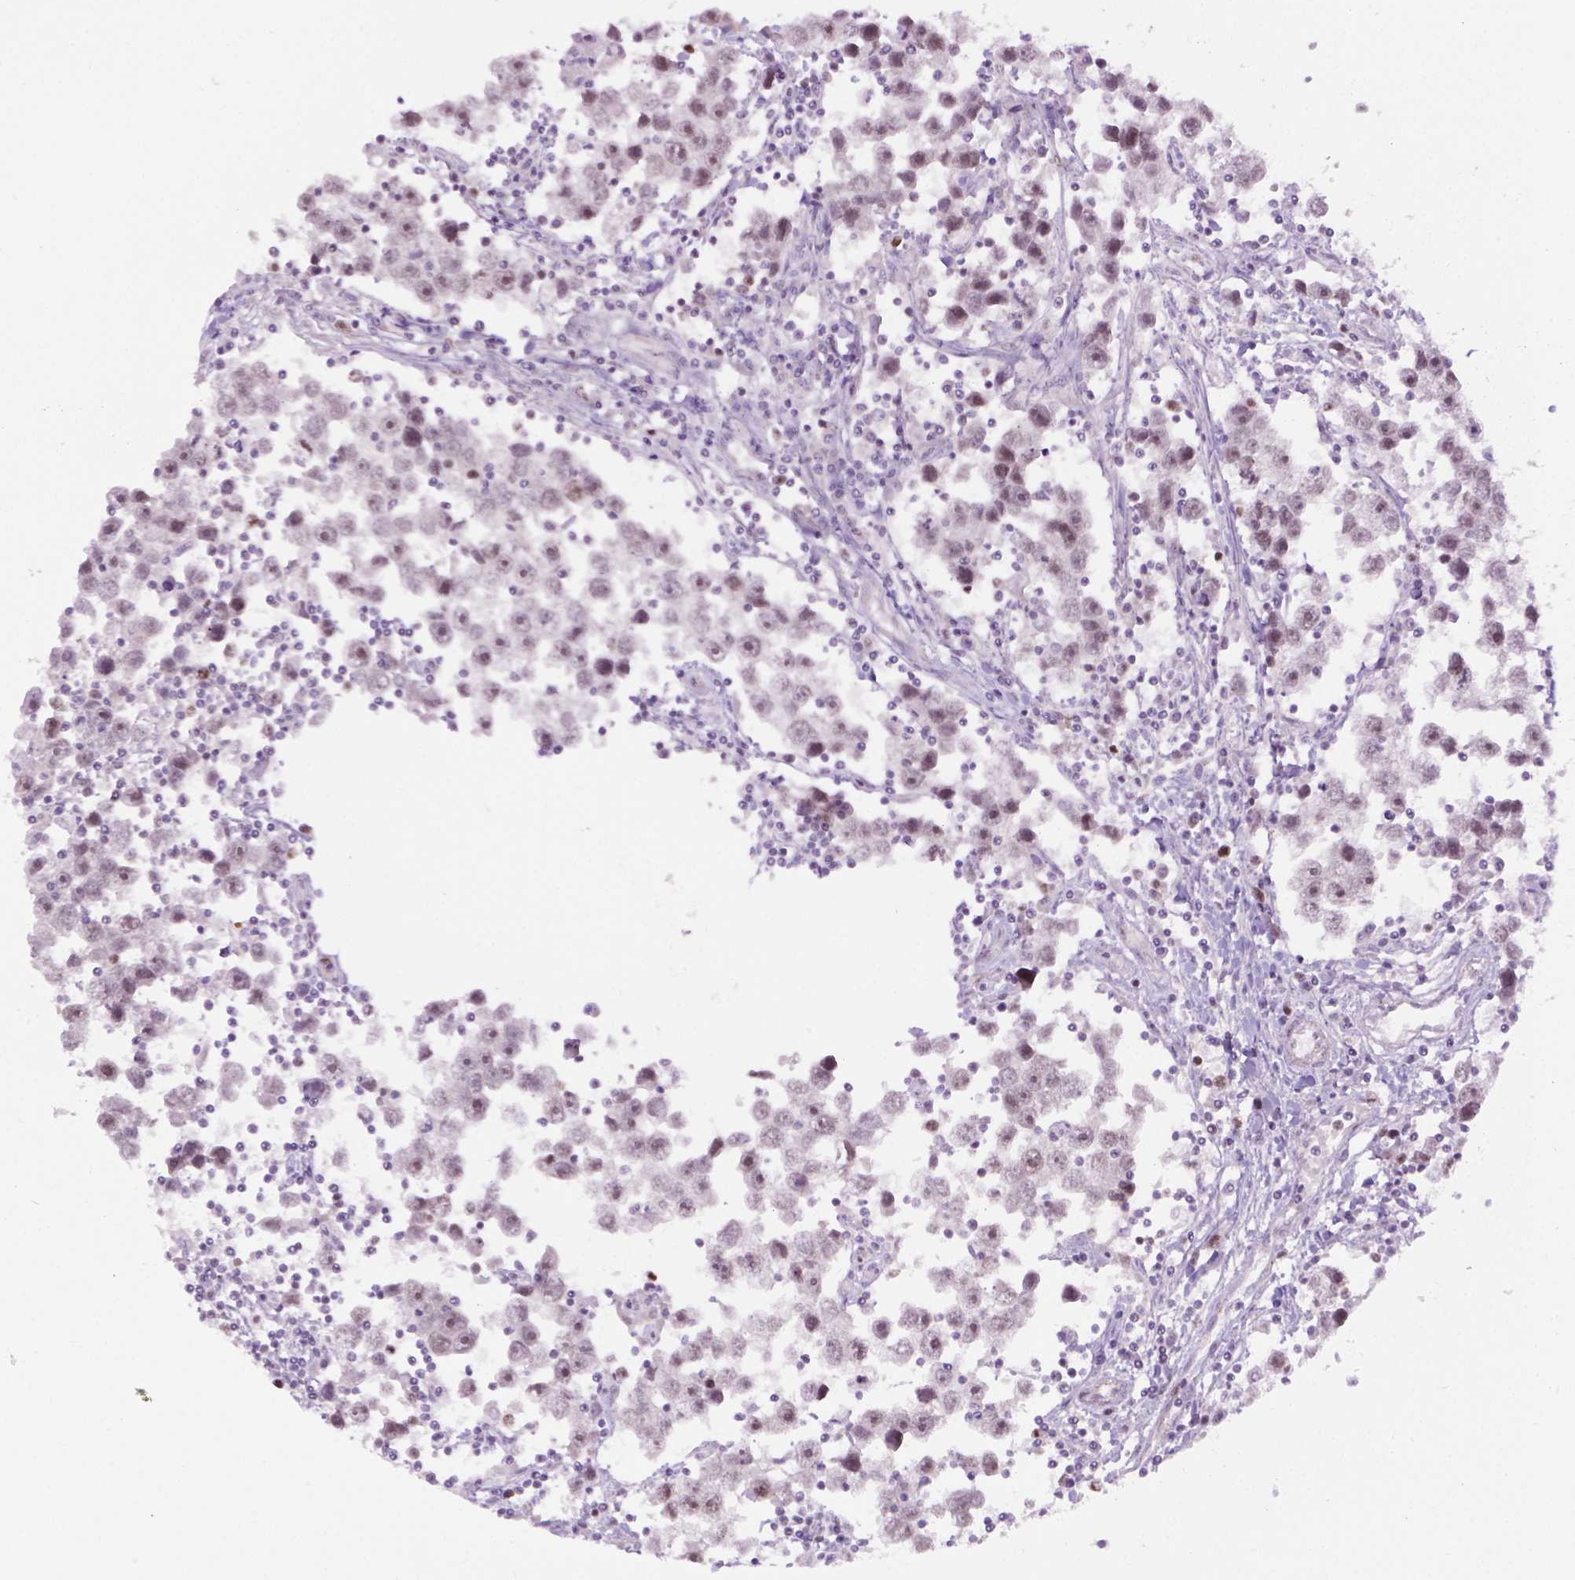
{"staining": {"intensity": "weak", "quantity": "<25%", "location": "nuclear"}, "tissue": "testis cancer", "cell_type": "Tumor cells", "image_type": "cancer", "snomed": [{"axis": "morphology", "description": "Seminoma, NOS"}, {"axis": "topography", "description": "Testis"}], "caption": "This is a image of IHC staining of testis cancer, which shows no positivity in tumor cells. (DAB (3,3'-diaminobenzidine) IHC, high magnification).", "gene": "DENND4A", "patient": {"sex": "male", "age": 30}}